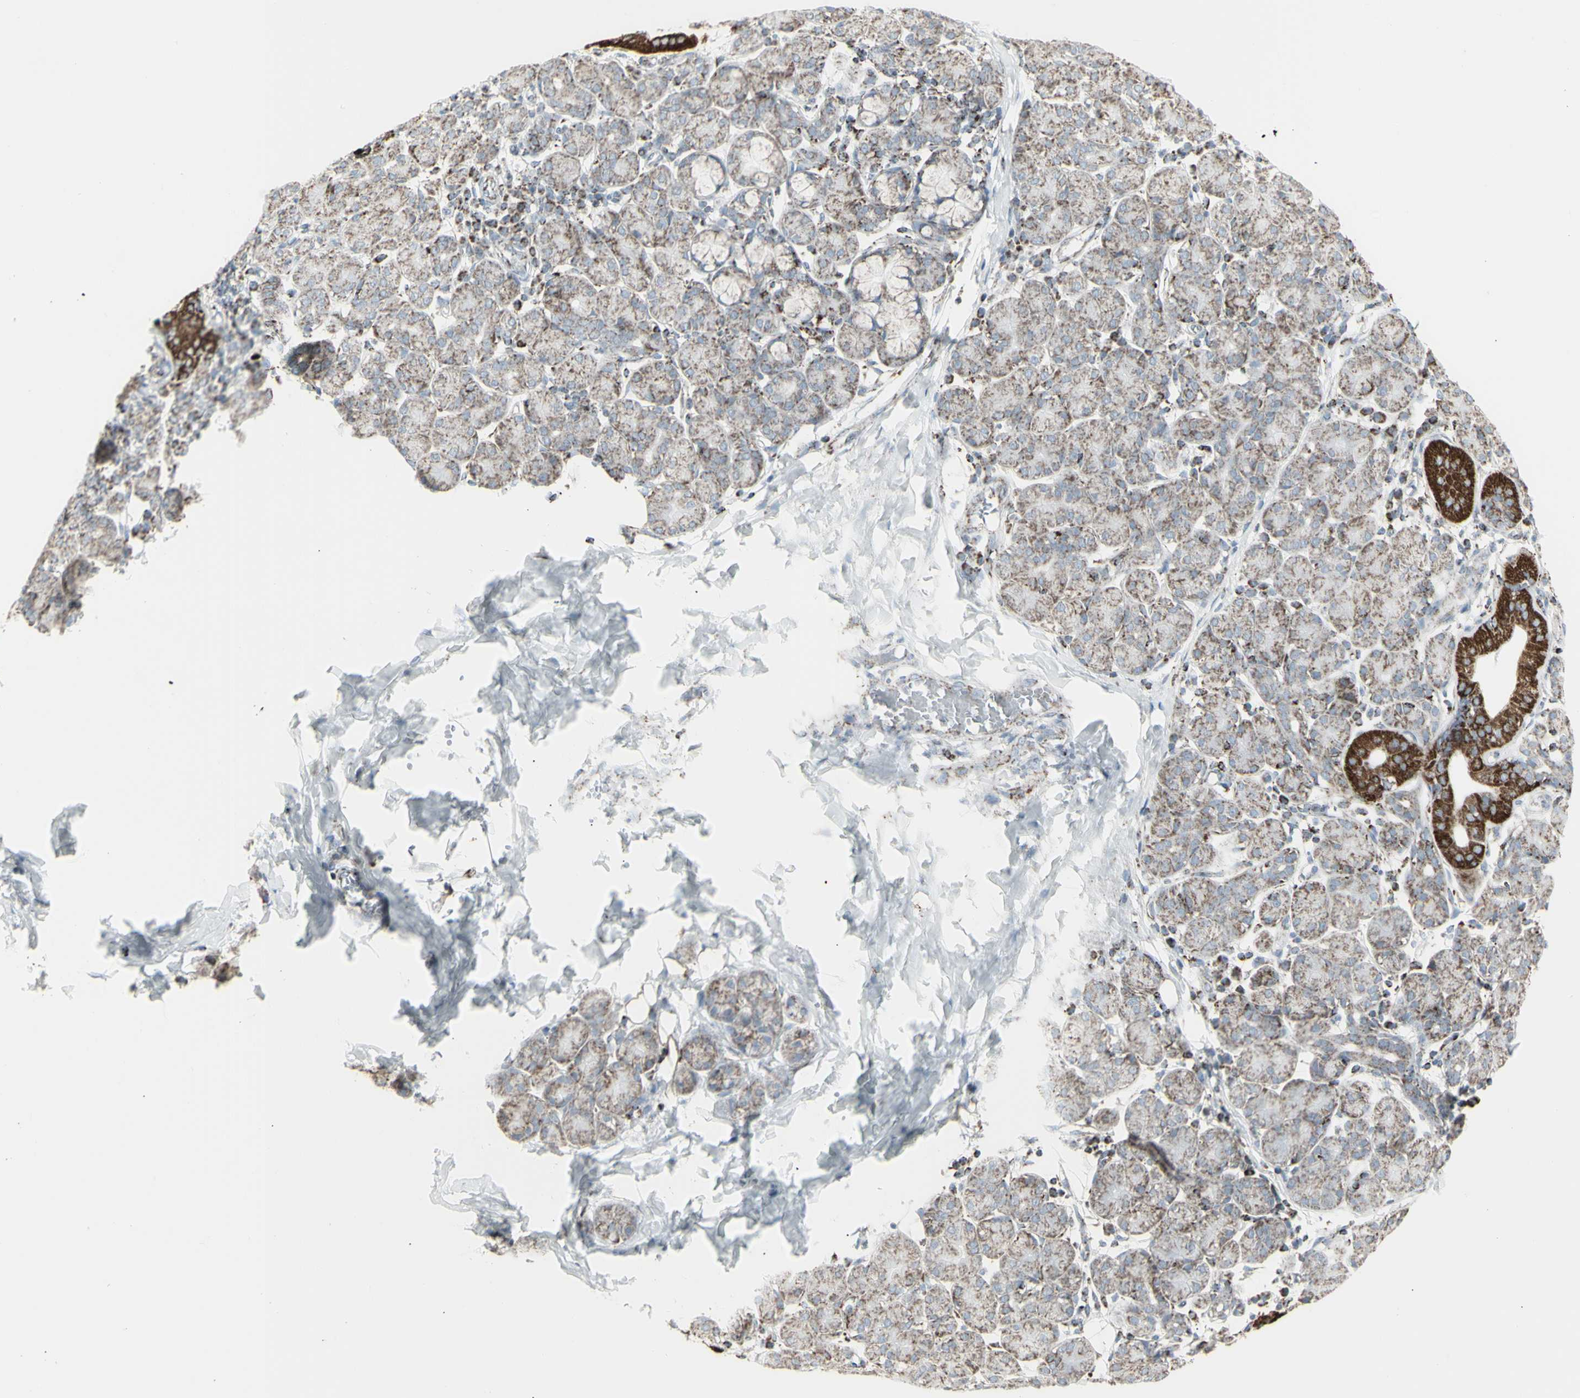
{"staining": {"intensity": "strong", "quantity": "<25%", "location": "cytoplasmic/membranous"}, "tissue": "salivary gland", "cell_type": "Glandular cells", "image_type": "normal", "snomed": [{"axis": "morphology", "description": "Normal tissue, NOS"}, {"axis": "morphology", "description": "Inflammation, NOS"}, {"axis": "topography", "description": "Lymph node"}, {"axis": "topography", "description": "Salivary gland"}], "caption": "This is an image of immunohistochemistry staining of unremarkable salivary gland, which shows strong staining in the cytoplasmic/membranous of glandular cells.", "gene": "PLGRKT", "patient": {"sex": "male", "age": 3}}